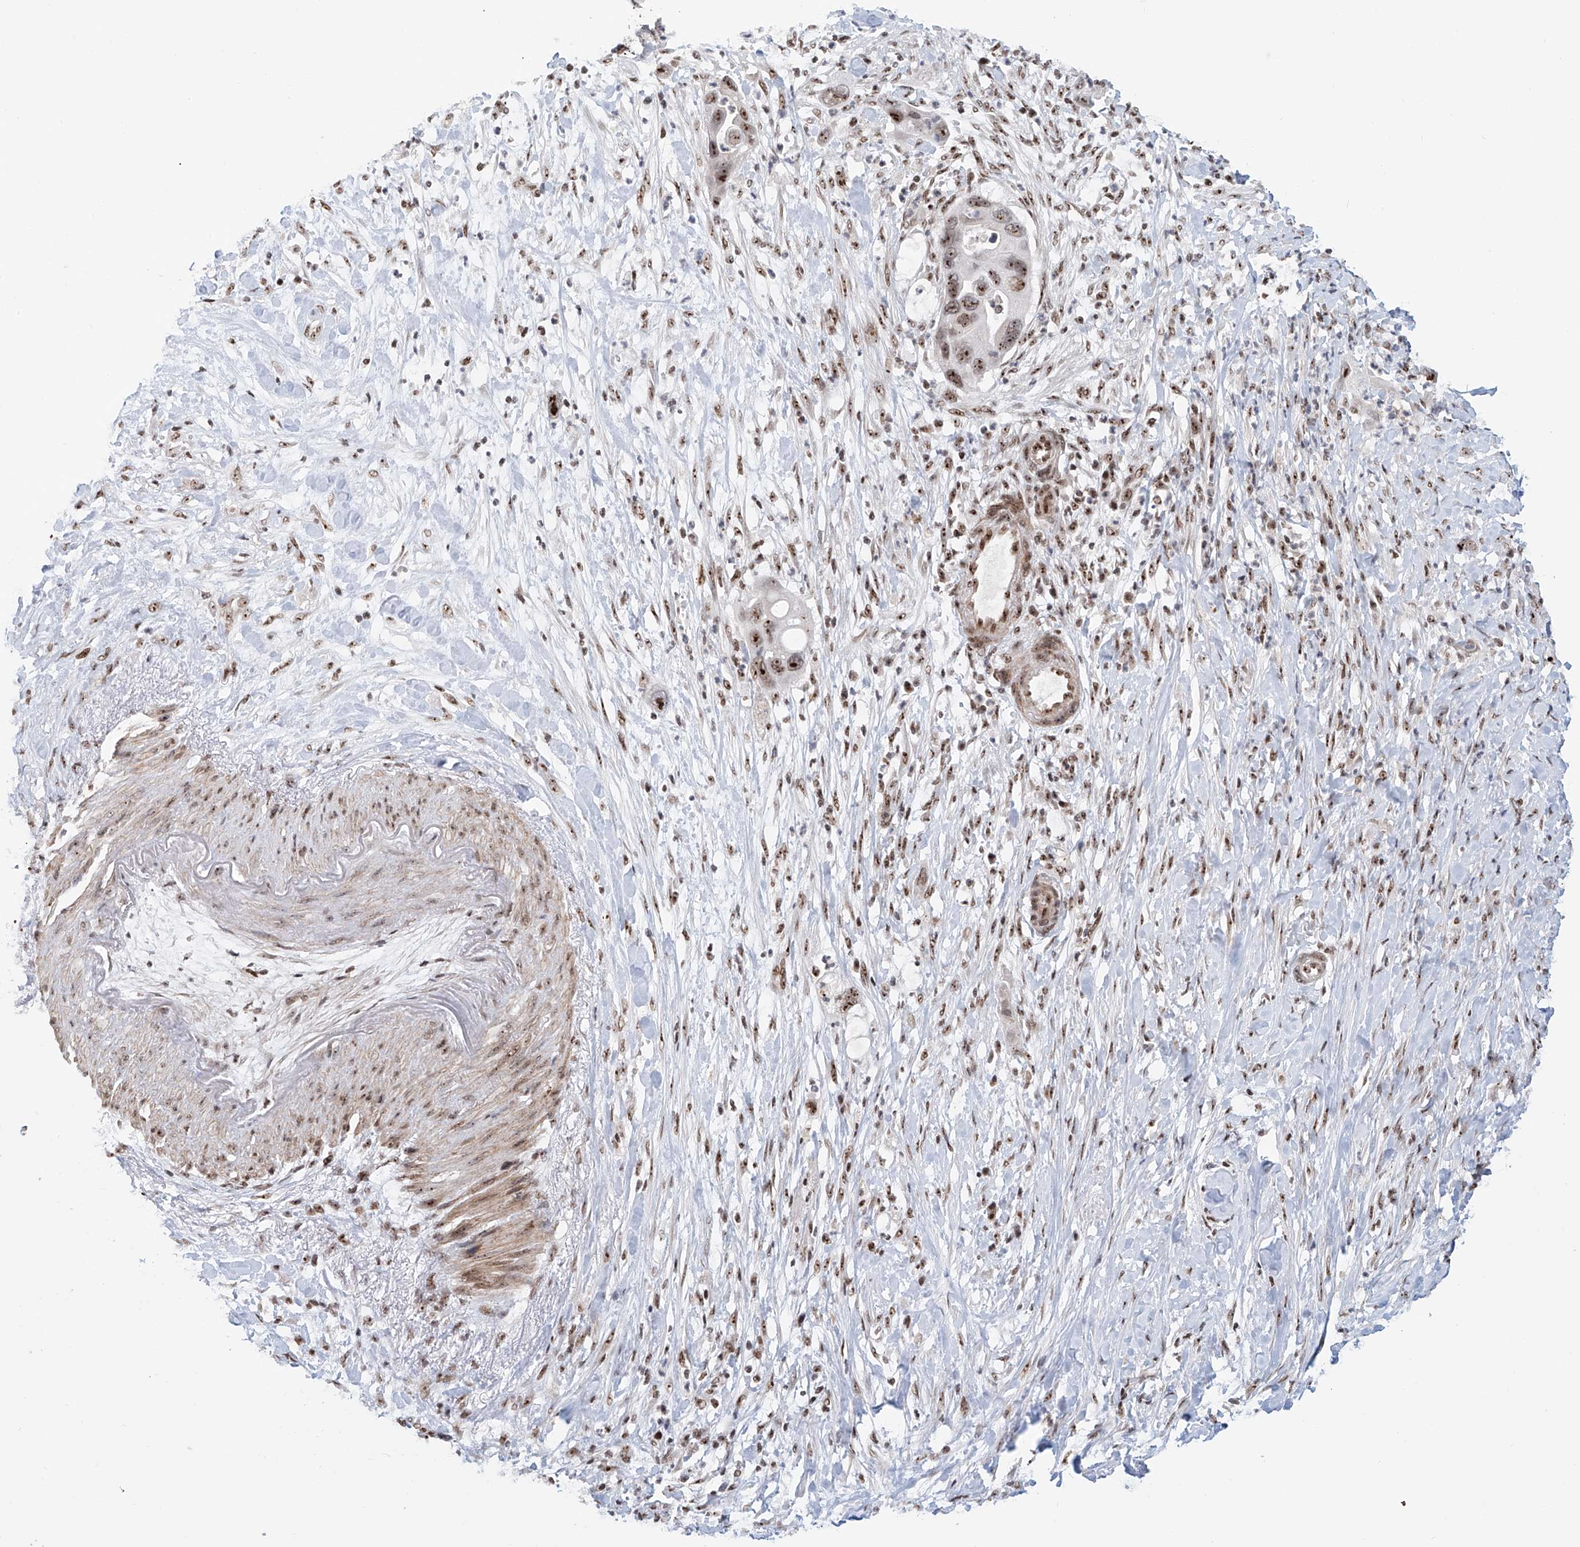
{"staining": {"intensity": "moderate", "quantity": ">75%", "location": "nuclear"}, "tissue": "pancreatic cancer", "cell_type": "Tumor cells", "image_type": "cancer", "snomed": [{"axis": "morphology", "description": "Adenocarcinoma, NOS"}, {"axis": "topography", "description": "Pancreas"}], "caption": "Protein staining of pancreatic cancer (adenocarcinoma) tissue displays moderate nuclear positivity in about >75% of tumor cells.", "gene": "PRUNE2", "patient": {"sex": "female", "age": 71}}